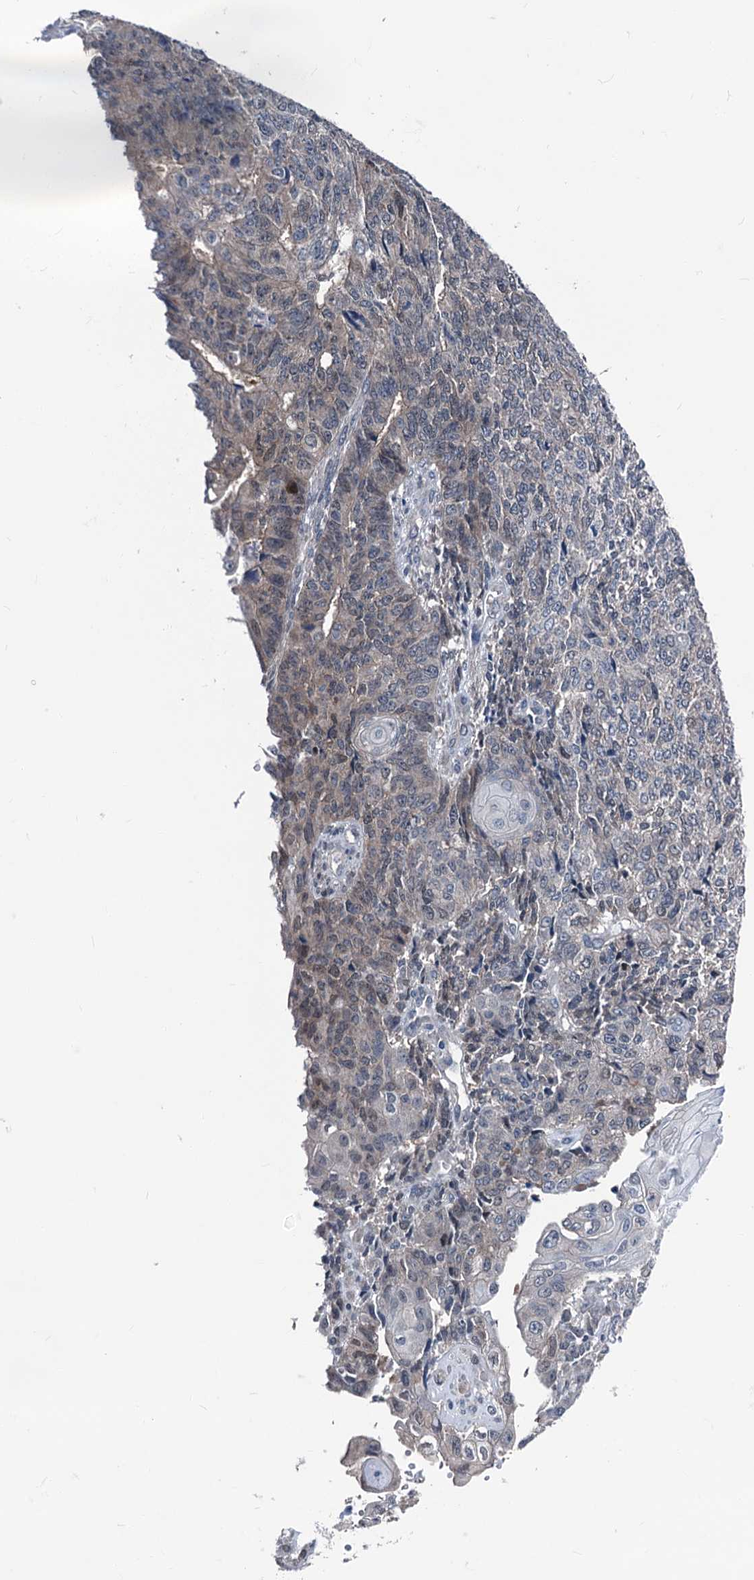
{"staining": {"intensity": "weak", "quantity": "<25%", "location": "cytoplasmic/membranous,nuclear"}, "tissue": "endometrial cancer", "cell_type": "Tumor cells", "image_type": "cancer", "snomed": [{"axis": "morphology", "description": "Adenocarcinoma, NOS"}, {"axis": "topography", "description": "Endometrium"}], "caption": "The micrograph displays no staining of tumor cells in endometrial adenocarcinoma.", "gene": "GLO1", "patient": {"sex": "female", "age": 32}}